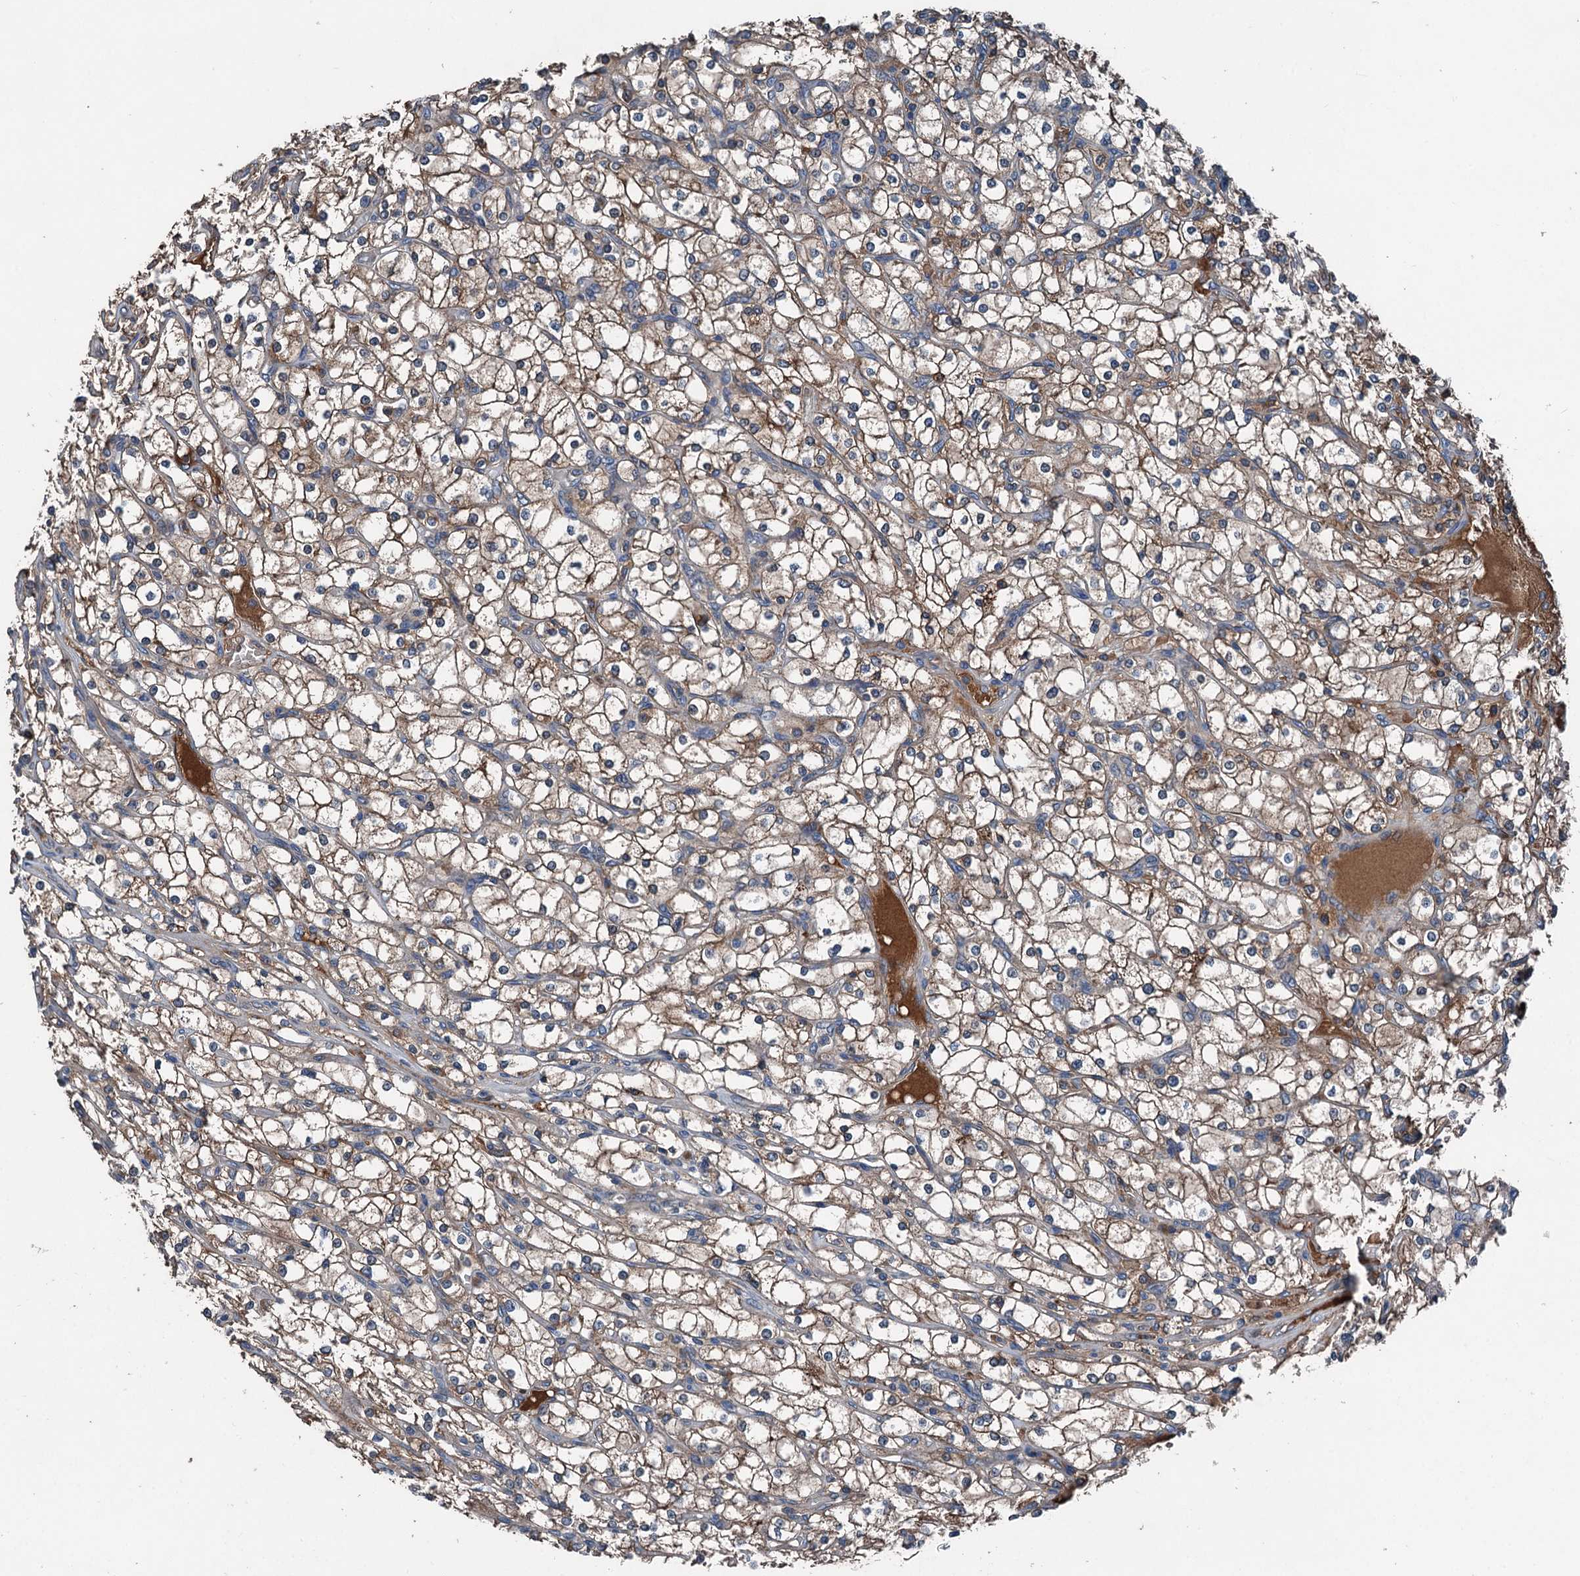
{"staining": {"intensity": "moderate", "quantity": ">75%", "location": "cytoplasmic/membranous"}, "tissue": "renal cancer", "cell_type": "Tumor cells", "image_type": "cancer", "snomed": [{"axis": "morphology", "description": "Adenocarcinoma, NOS"}, {"axis": "topography", "description": "Kidney"}], "caption": "Moderate cytoplasmic/membranous protein expression is identified in about >75% of tumor cells in renal adenocarcinoma.", "gene": "PDSS1", "patient": {"sex": "male", "age": 80}}